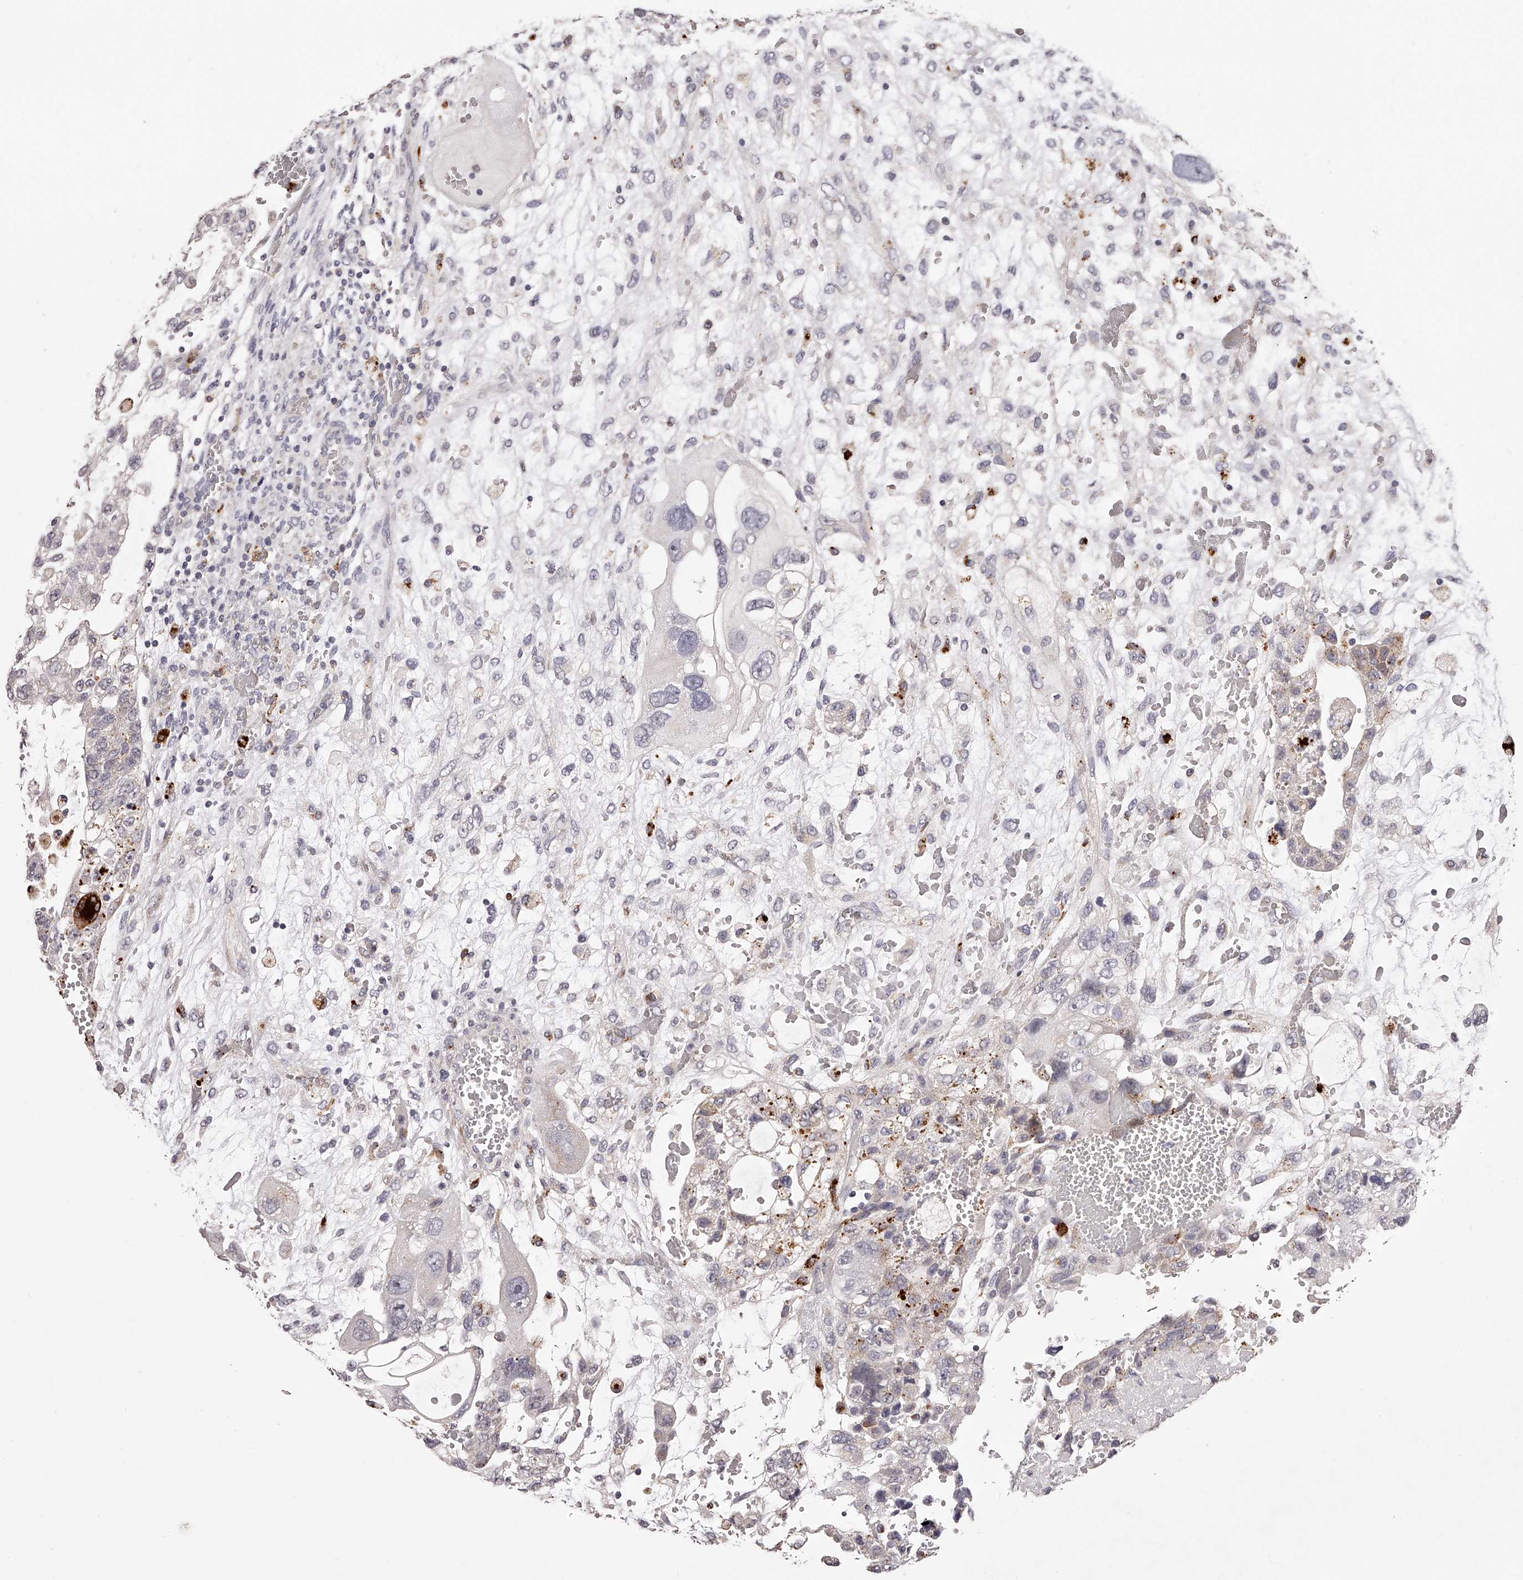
{"staining": {"intensity": "negative", "quantity": "none", "location": "none"}, "tissue": "testis cancer", "cell_type": "Tumor cells", "image_type": "cancer", "snomed": [{"axis": "morphology", "description": "Carcinoma, Embryonal, NOS"}, {"axis": "topography", "description": "Testis"}], "caption": "High magnification brightfield microscopy of testis cancer (embryonal carcinoma) stained with DAB (brown) and counterstained with hematoxylin (blue): tumor cells show no significant positivity.", "gene": "SLC35D3", "patient": {"sex": "male", "age": 36}}